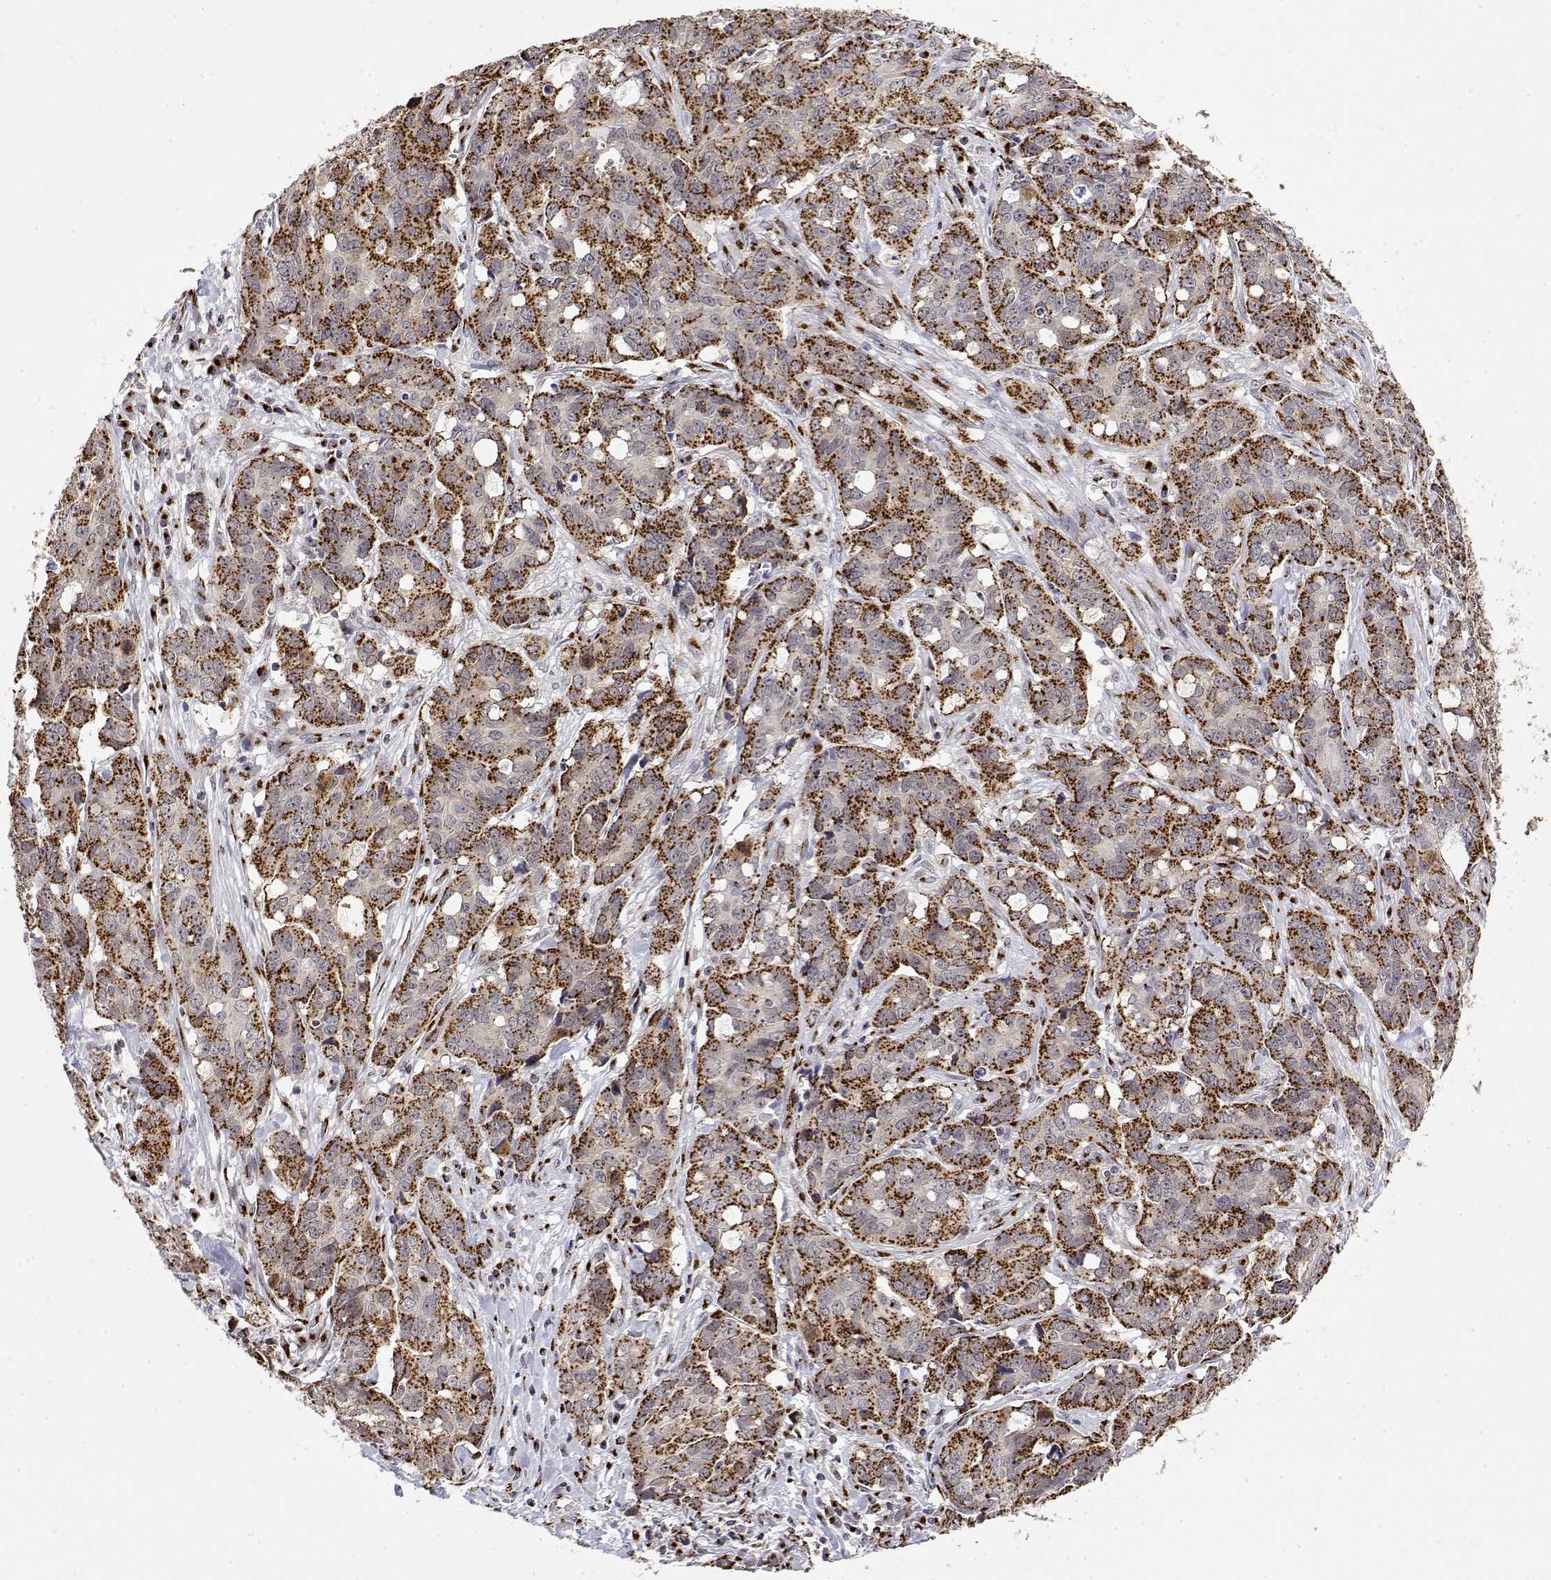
{"staining": {"intensity": "strong", "quantity": "25%-75%", "location": "cytoplasmic/membranous"}, "tissue": "ovarian cancer", "cell_type": "Tumor cells", "image_type": "cancer", "snomed": [{"axis": "morphology", "description": "Carcinoma, endometroid"}, {"axis": "topography", "description": "Ovary"}], "caption": "Ovarian cancer stained with a brown dye demonstrates strong cytoplasmic/membranous positive staining in approximately 25%-75% of tumor cells.", "gene": "YIPF3", "patient": {"sex": "female", "age": 78}}